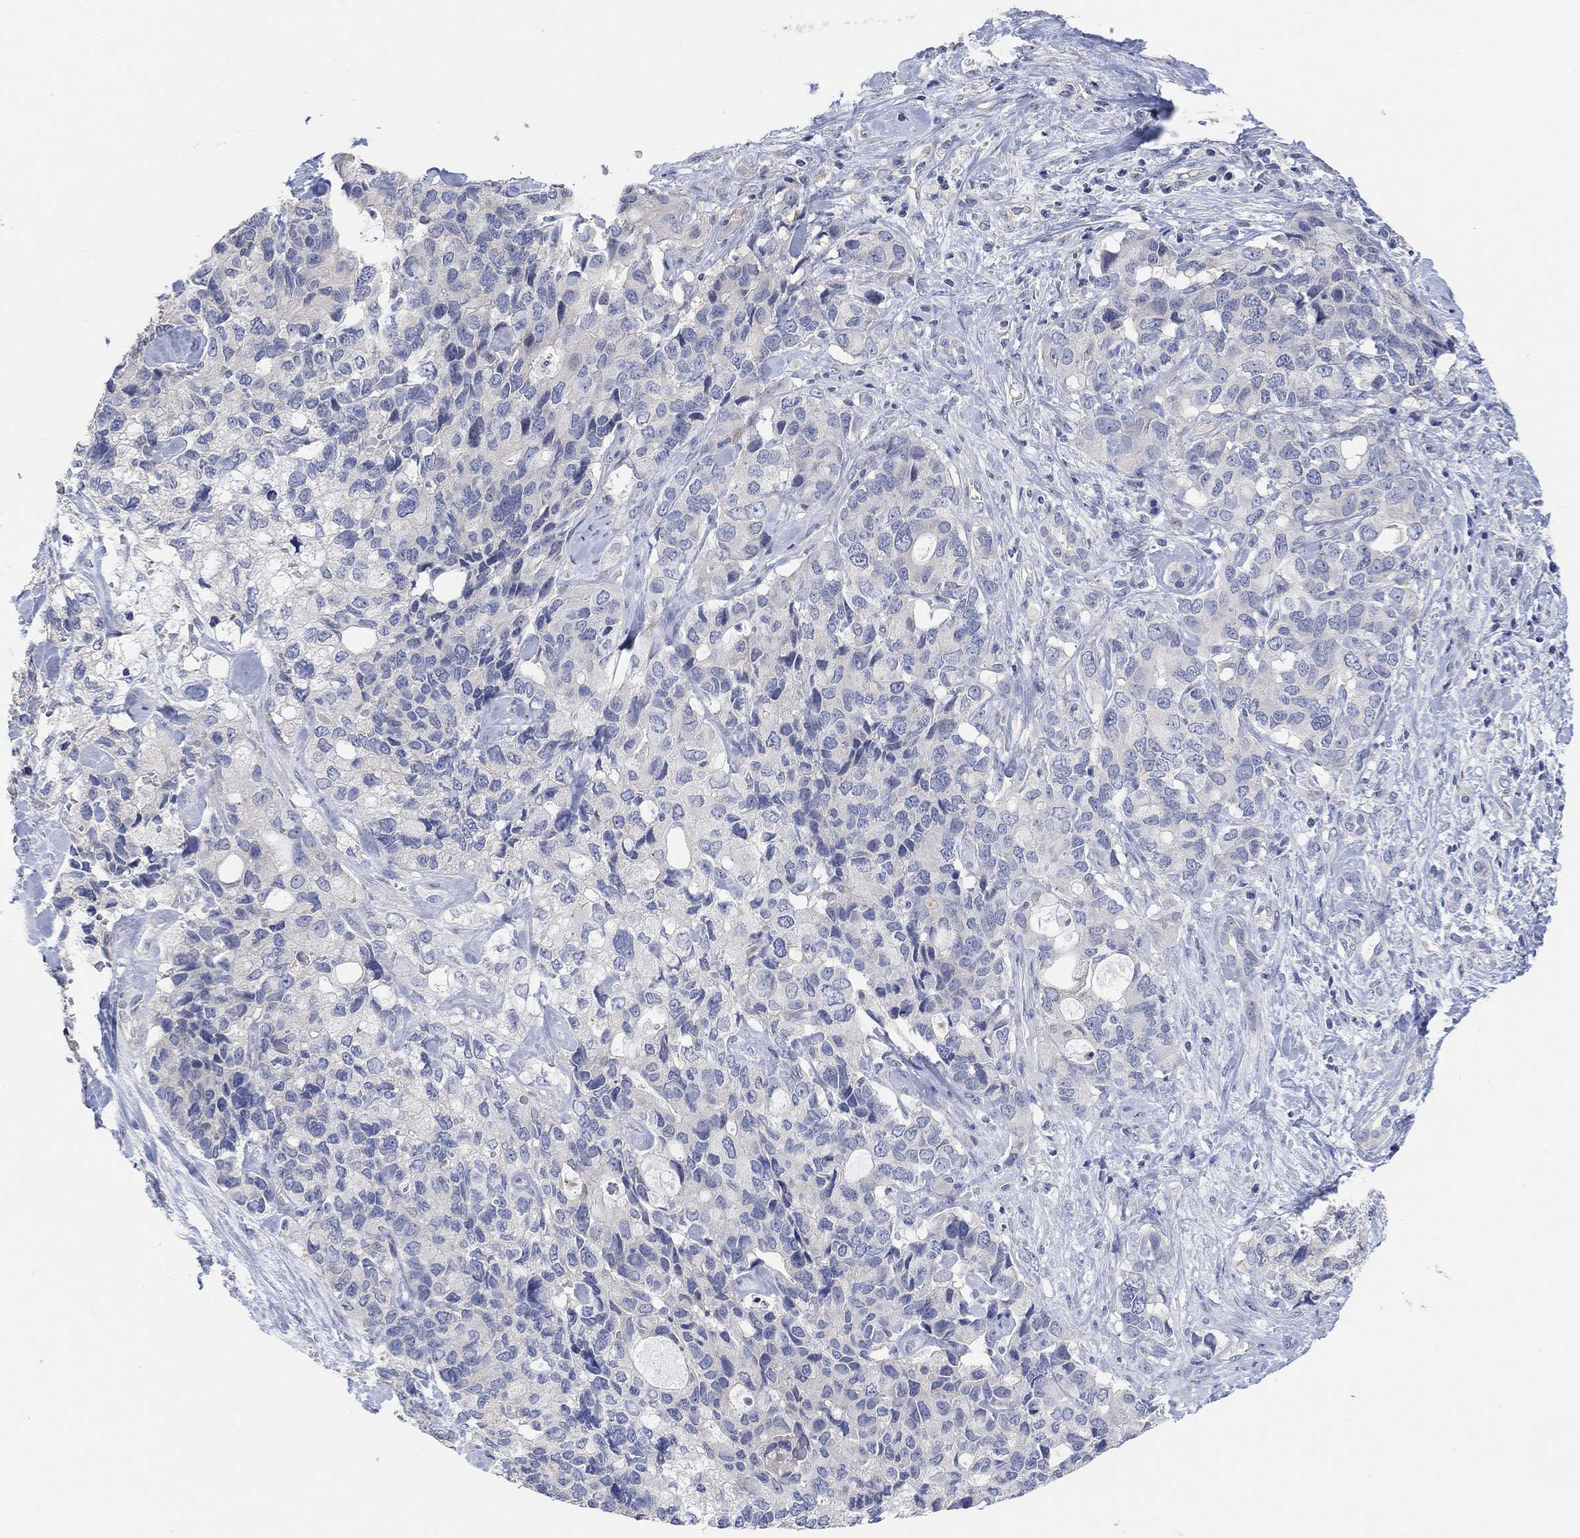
{"staining": {"intensity": "negative", "quantity": "none", "location": "none"}, "tissue": "pancreatic cancer", "cell_type": "Tumor cells", "image_type": "cancer", "snomed": [{"axis": "morphology", "description": "Adenocarcinoma, NOS"}, {"axis": "topography", "description": "Pancreas"}], "caption": "IHC image of neoplastic tissue: human adenocarcinoma (pancreatic) stained with DAB reveals no significant protein expression in tumor cells. (DAB immunohistochemistry (IHC) visualized using brightfield microscopy, high magnification).", "gene": "NLRP14", "patient": {"sex": "female", "age": 56}}